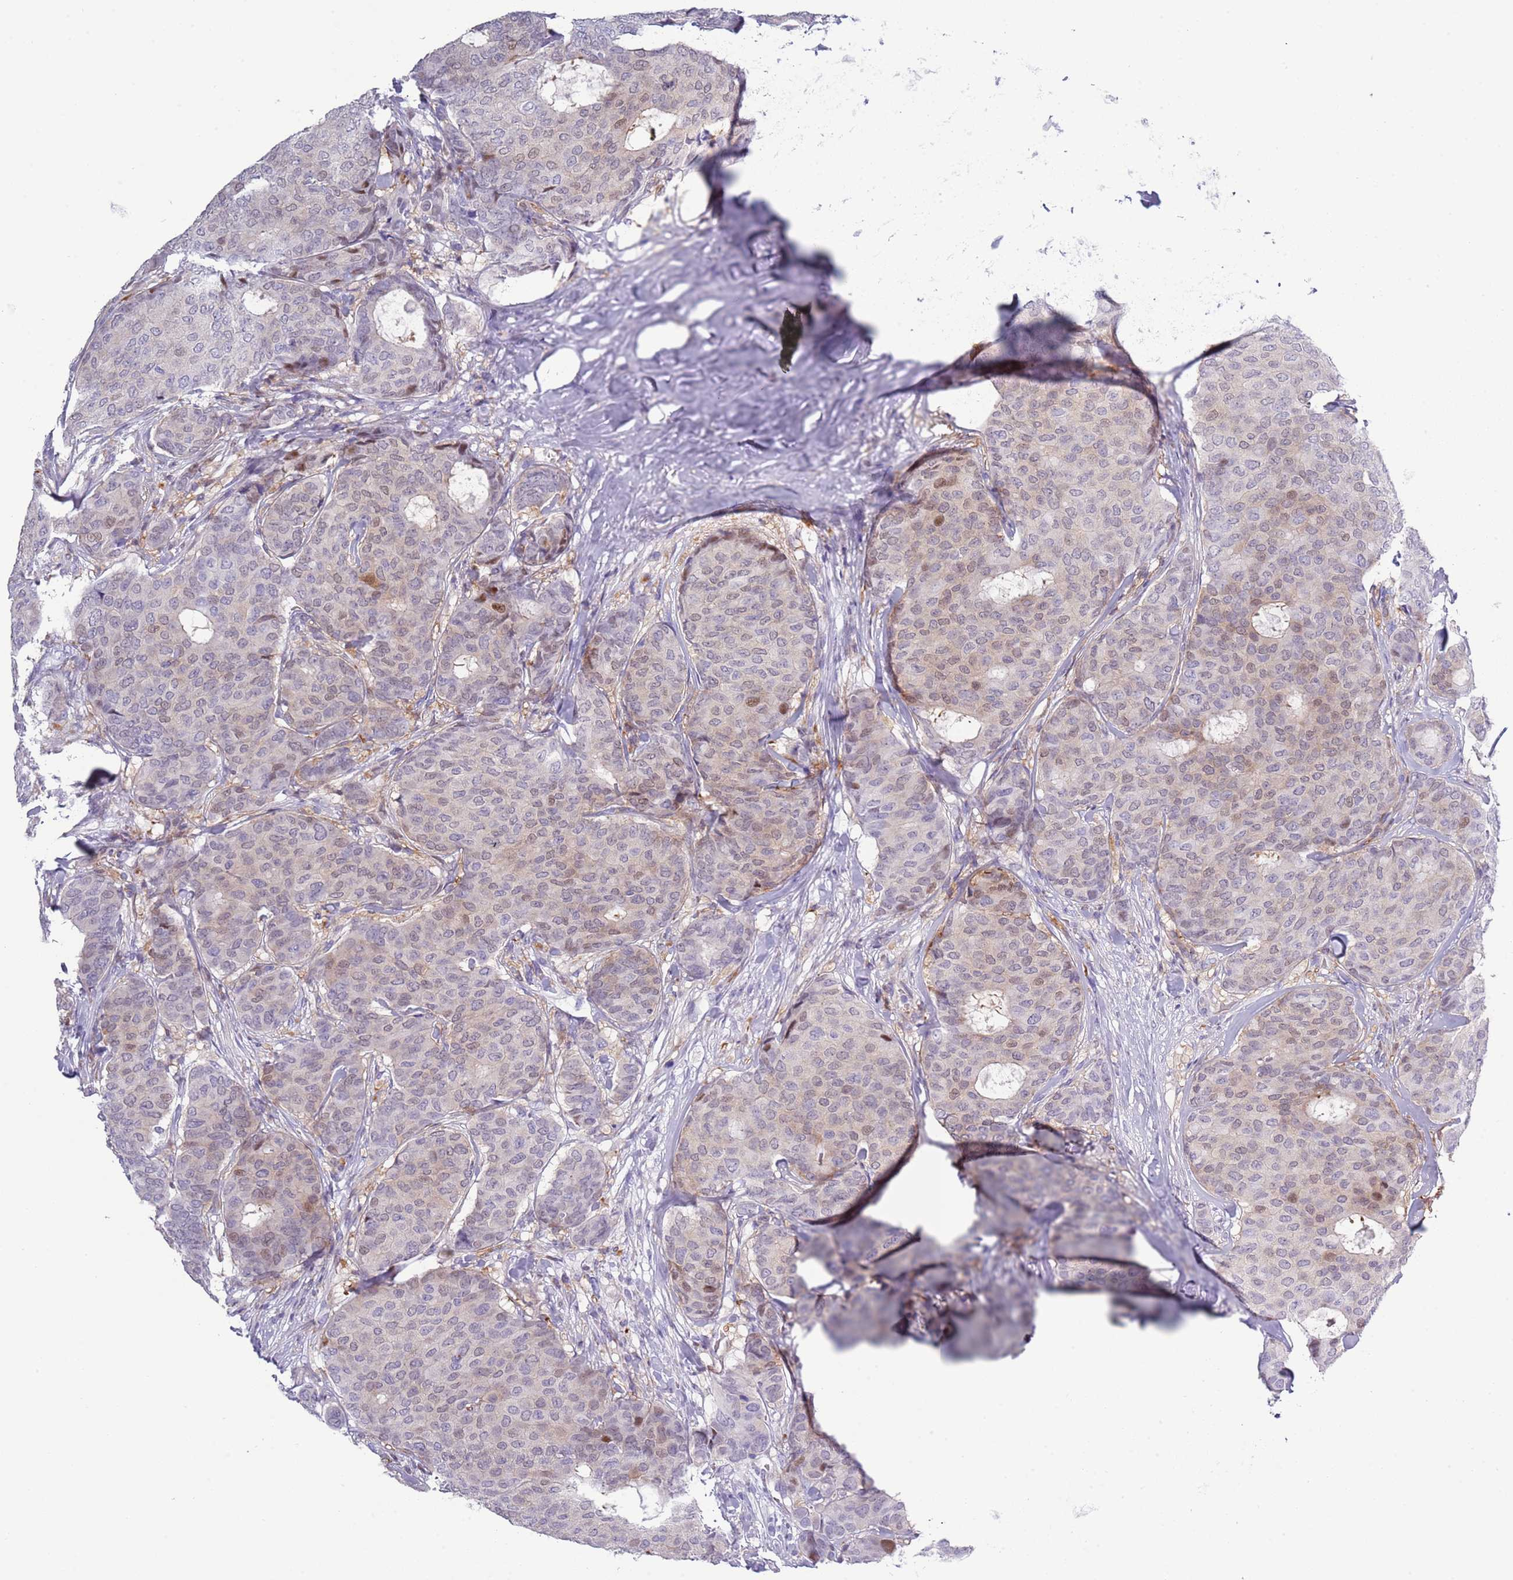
{"staining": {"intensity": "weak", "quantity": "<25%", "location": "nuclear"}, "tissue": "breast cancer", "cell_type": "Tumor cells", "image_type": "cancer", "snomed": [{"axis": "morphology", "description": "Duct carcinoma"}, {"axis": "topography", "description": "Breast"}], "caption": "The histopathology image exhibits no significant positivity in tumor cells of breast cancer (infiltrating ductal carcinoma).", "gene": "NBPF6", "patient": {"sex": "female", "age": 75}}